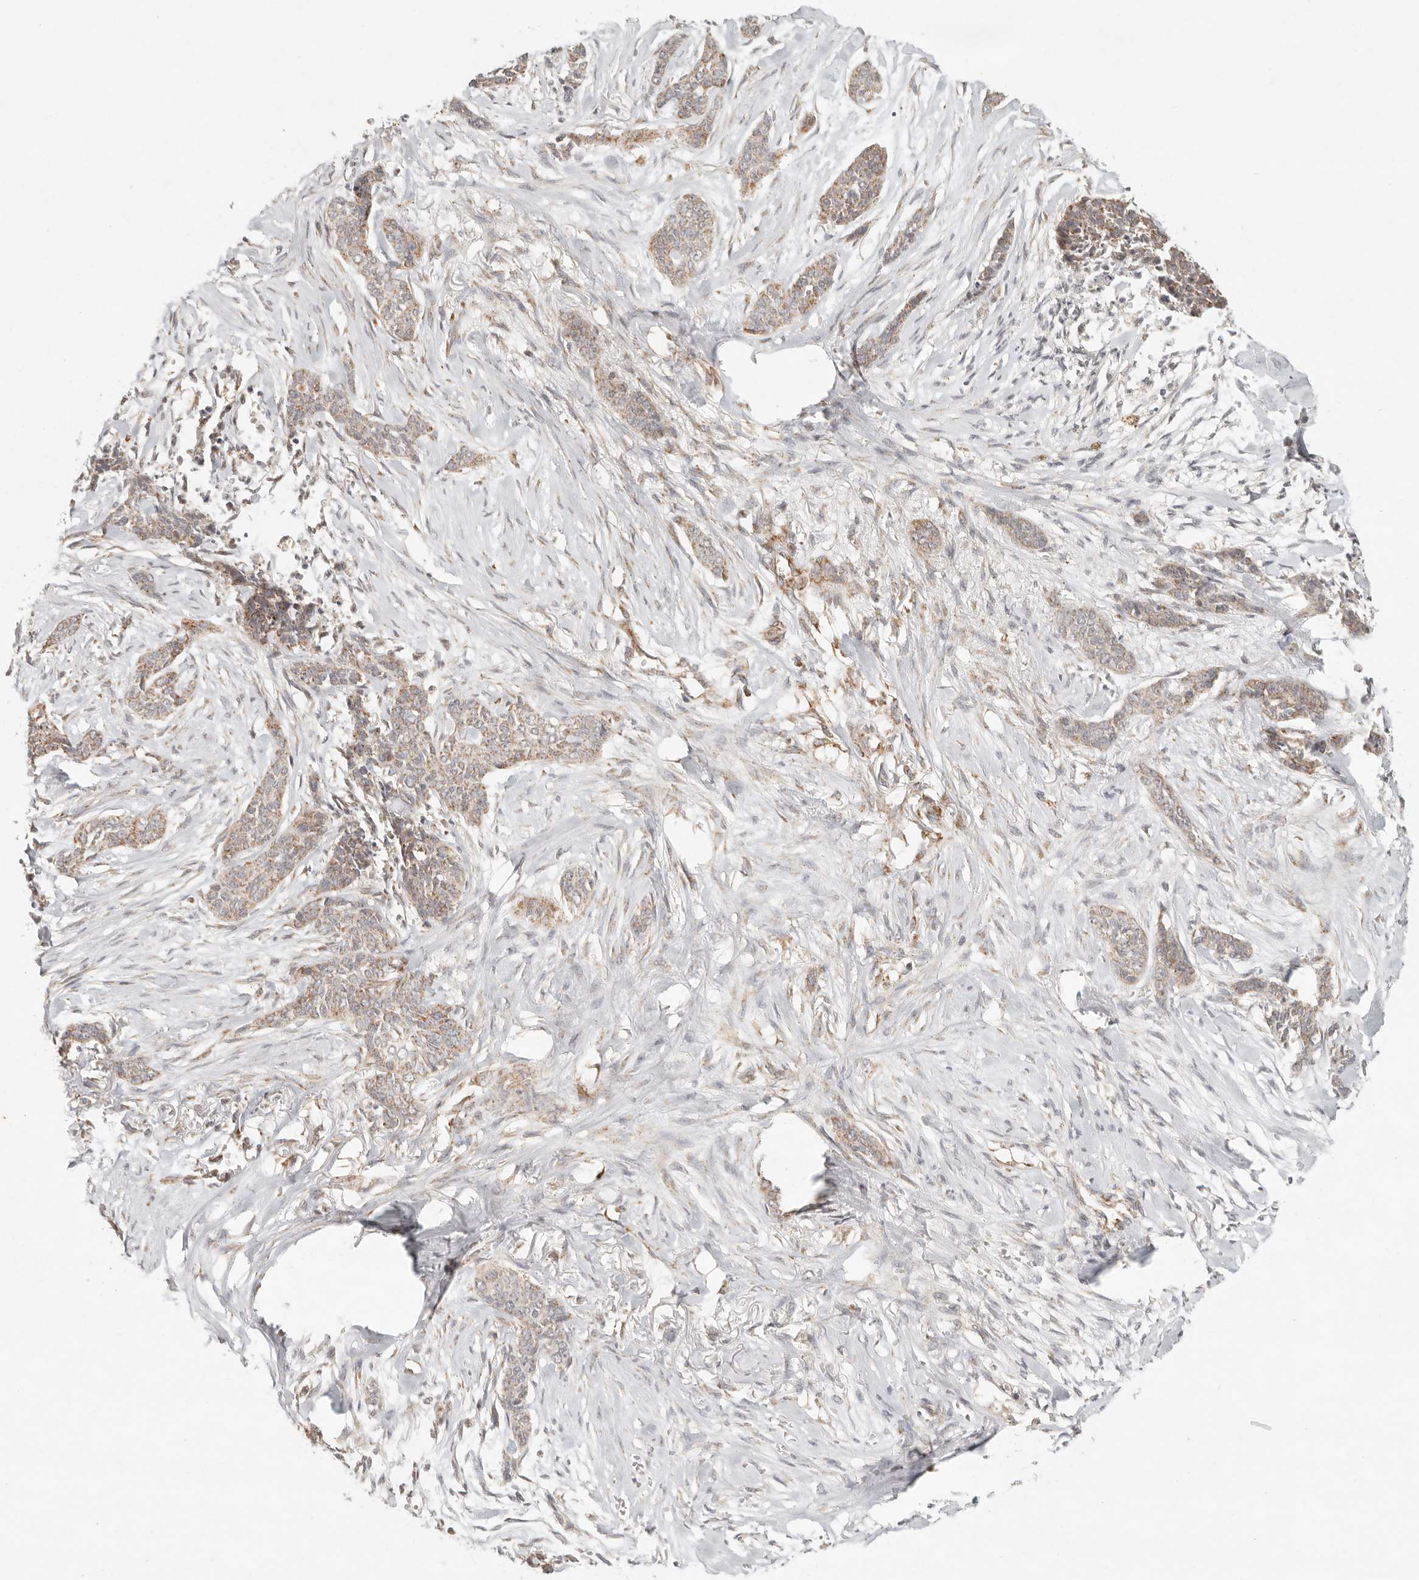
{"staining": {"intensity": "weak", "quantity": ">75%", "location": "cytoplasmic/membranous"}, "tissue": "skin cancer", "cell_type": "Tumor cells", "image_type": "cancer", "snomed": [{"axis": "morphology", "description": "Basal cell carcinoma"}, {"axis": "topography", "description": "Skin"}], "caption": "Skin basal cell carcinoma stained with a protein marker exhibits weak staining in tumor cells.", "gene": "MRPL55", "patient": {"sex": "female", "age": 64}}